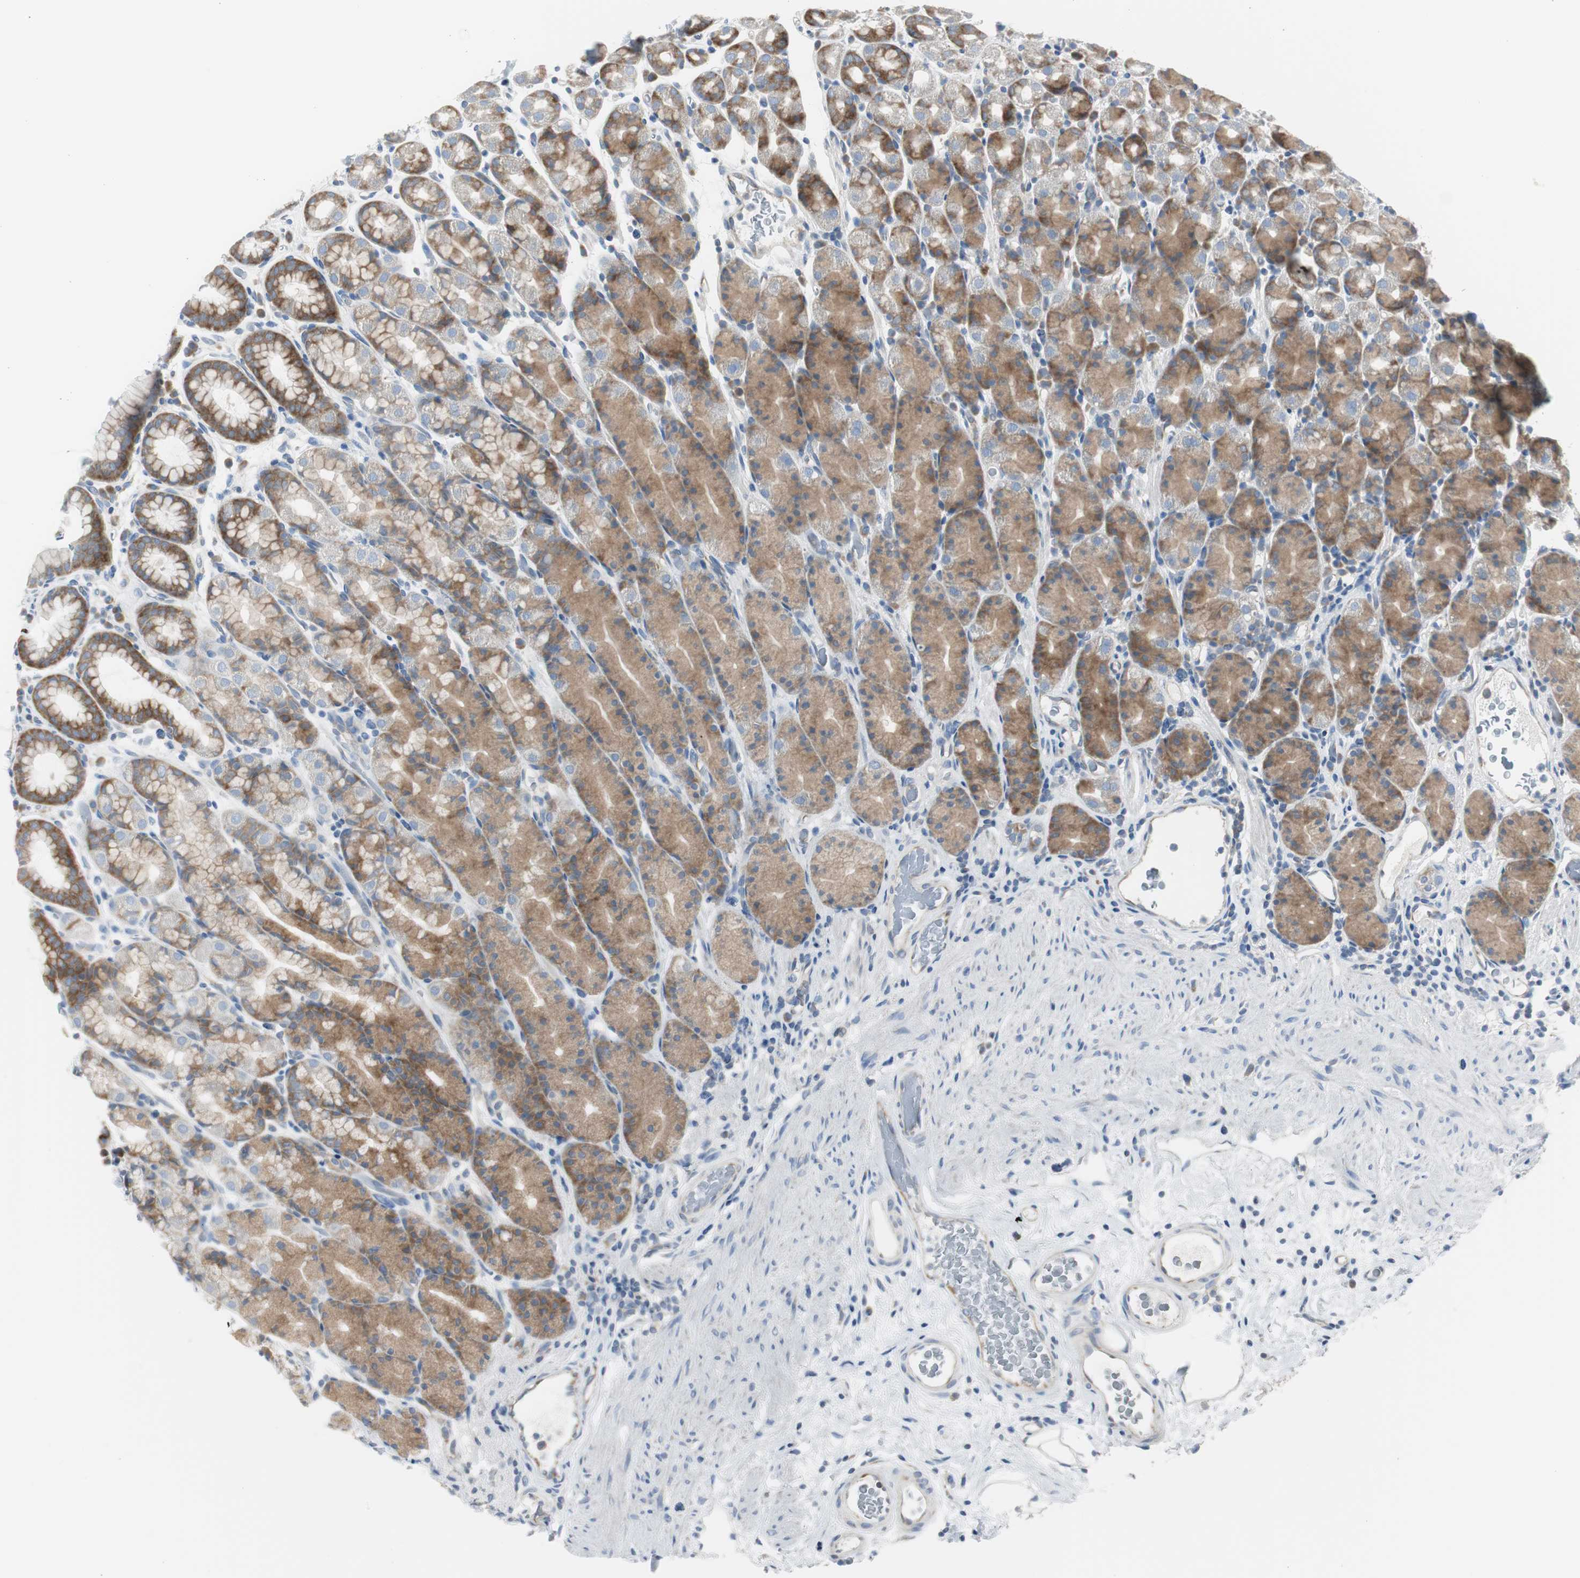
{"staining": {"intensity": "strong", "quantity": ">75%", "location": "cytoplasmic/membranous"}, "tissue": "stomach", "cell_type": "Glandular cells", "image_type": "normal", "snomed": [{"axis": "morphology", "description": "Normal tissue, NOS"}, {"axis": "topography", "description": "Stomach, upper"}], "caption": "Approximately >75% of glandular cells in benign human stomach display strong cytoplasmic/membranous protein expression as visualized by brown immunohistochemical staining.", "gene": "RPS12", "patient": {"sex": "male", "age": 68}}